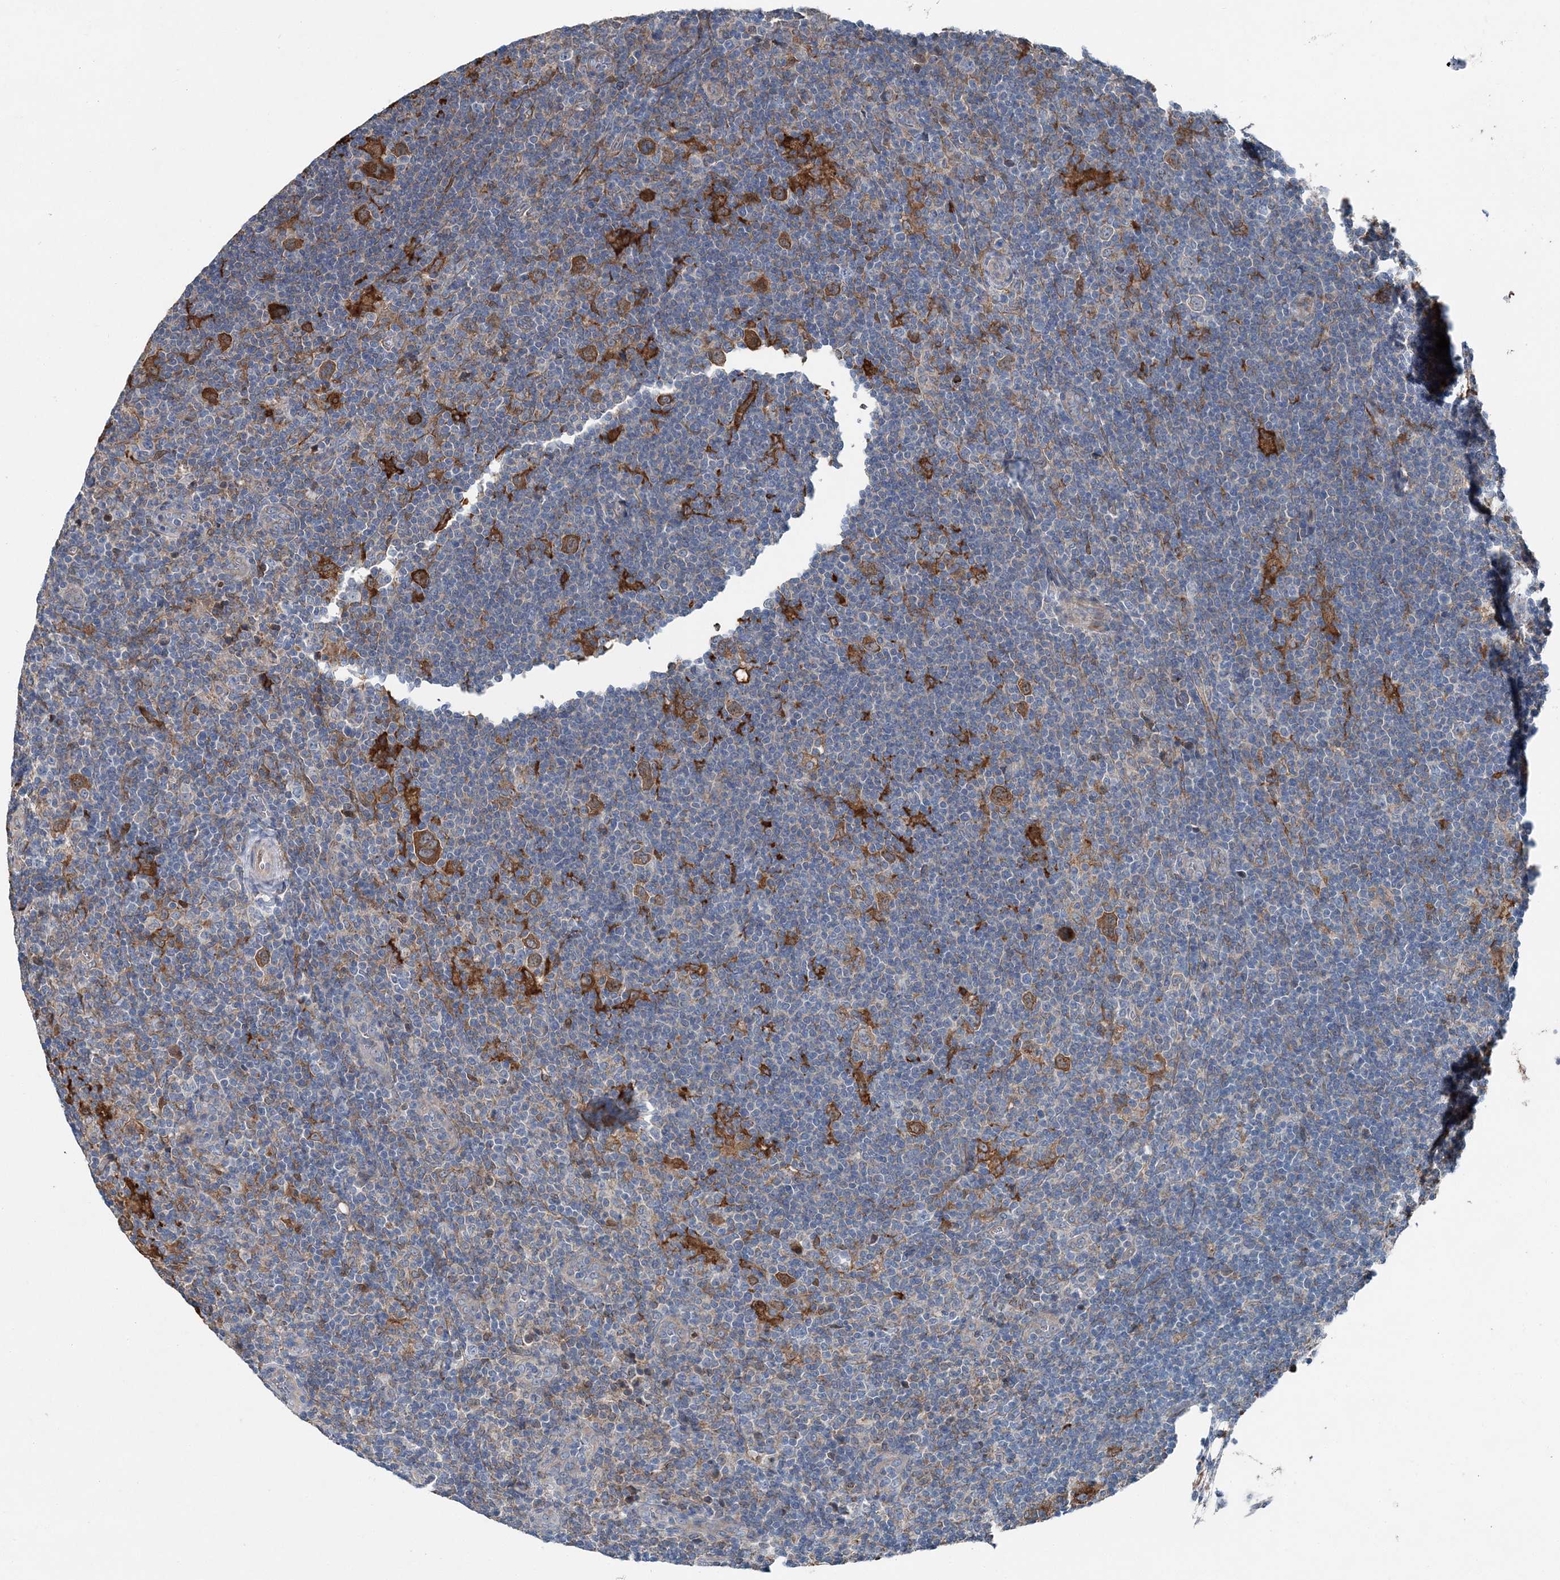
{"staining": {"intensity": "moderate", "quantity": ">75%", "location": "cytoplasmic/membranous"}, "tissue": "lymphoma", "cell_type": "Tumor cells", "image_type": "cancer", "snomed": [{"axis": "morphology", "description": "Hodgkin's disease, NOS"}, {"axis": "topography", "description": "Lymph node"}], "caption": "Immunohistochemical staining of human Hodgkin's disease displays medium levels of moderate cytoplasmic/membranous protein positivity in approximately >75% of tumor cells.", "gene": "SPOPL", "patient": {"sex": "female", "age": 57}}